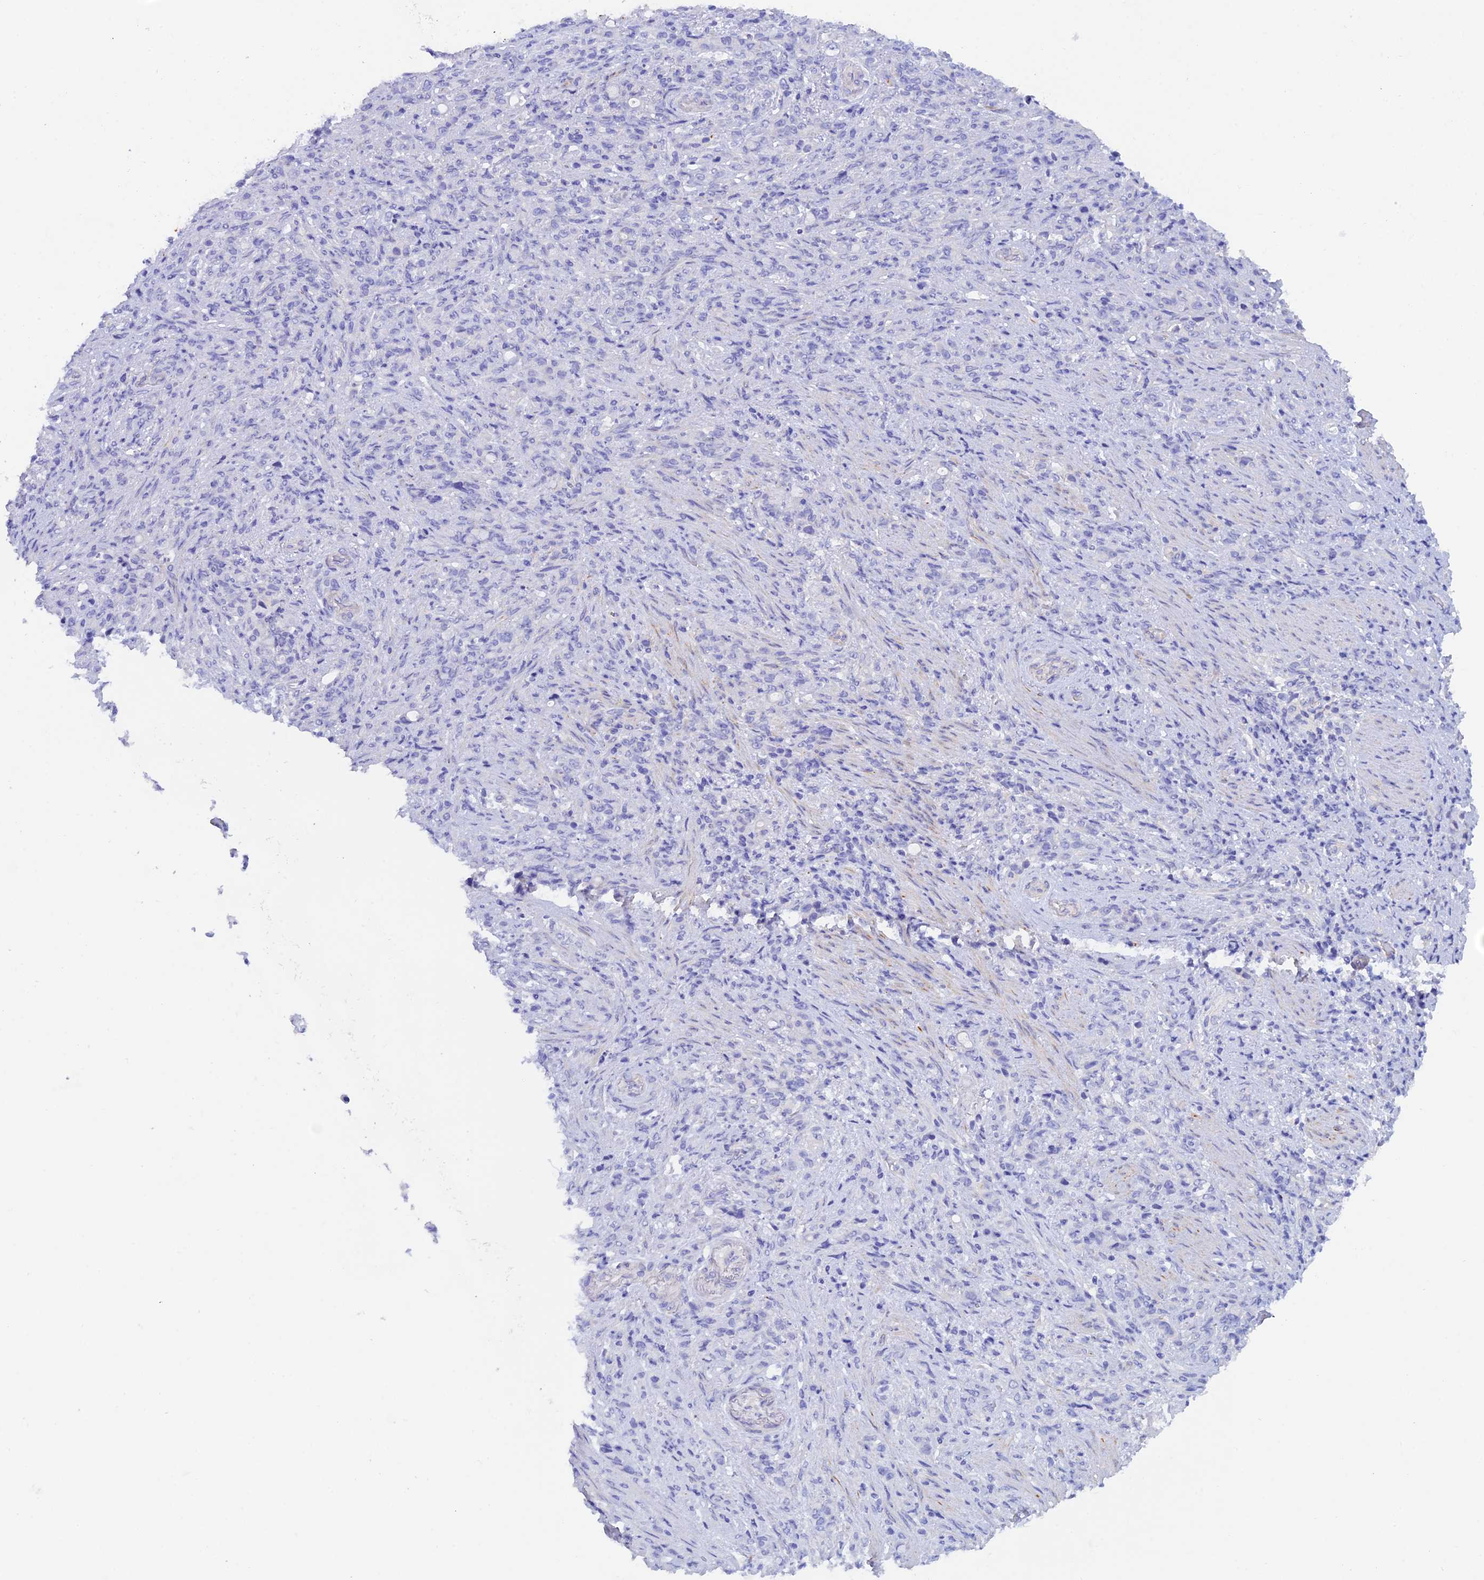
{"staining": {"intensity": "negative", "quantity": "none", "location": "none"}, "tissue": "stomach cancer", "cell_type": "Tumor cells", "image_type": "cancer", "snomed": [{"axis": "morphology", "description": "Adenocarcinoma, NOS"}, {"axis": "topography", "description": "Stomach"}], "caption": "Immunohistochemistry photomicrograph of stomach cancer (adenocarcinoma) stained for a protein (brown), which shows no staining in tumor cells.", "gene": "FZR1", "patient": {"sex": "female", "age": 79}}